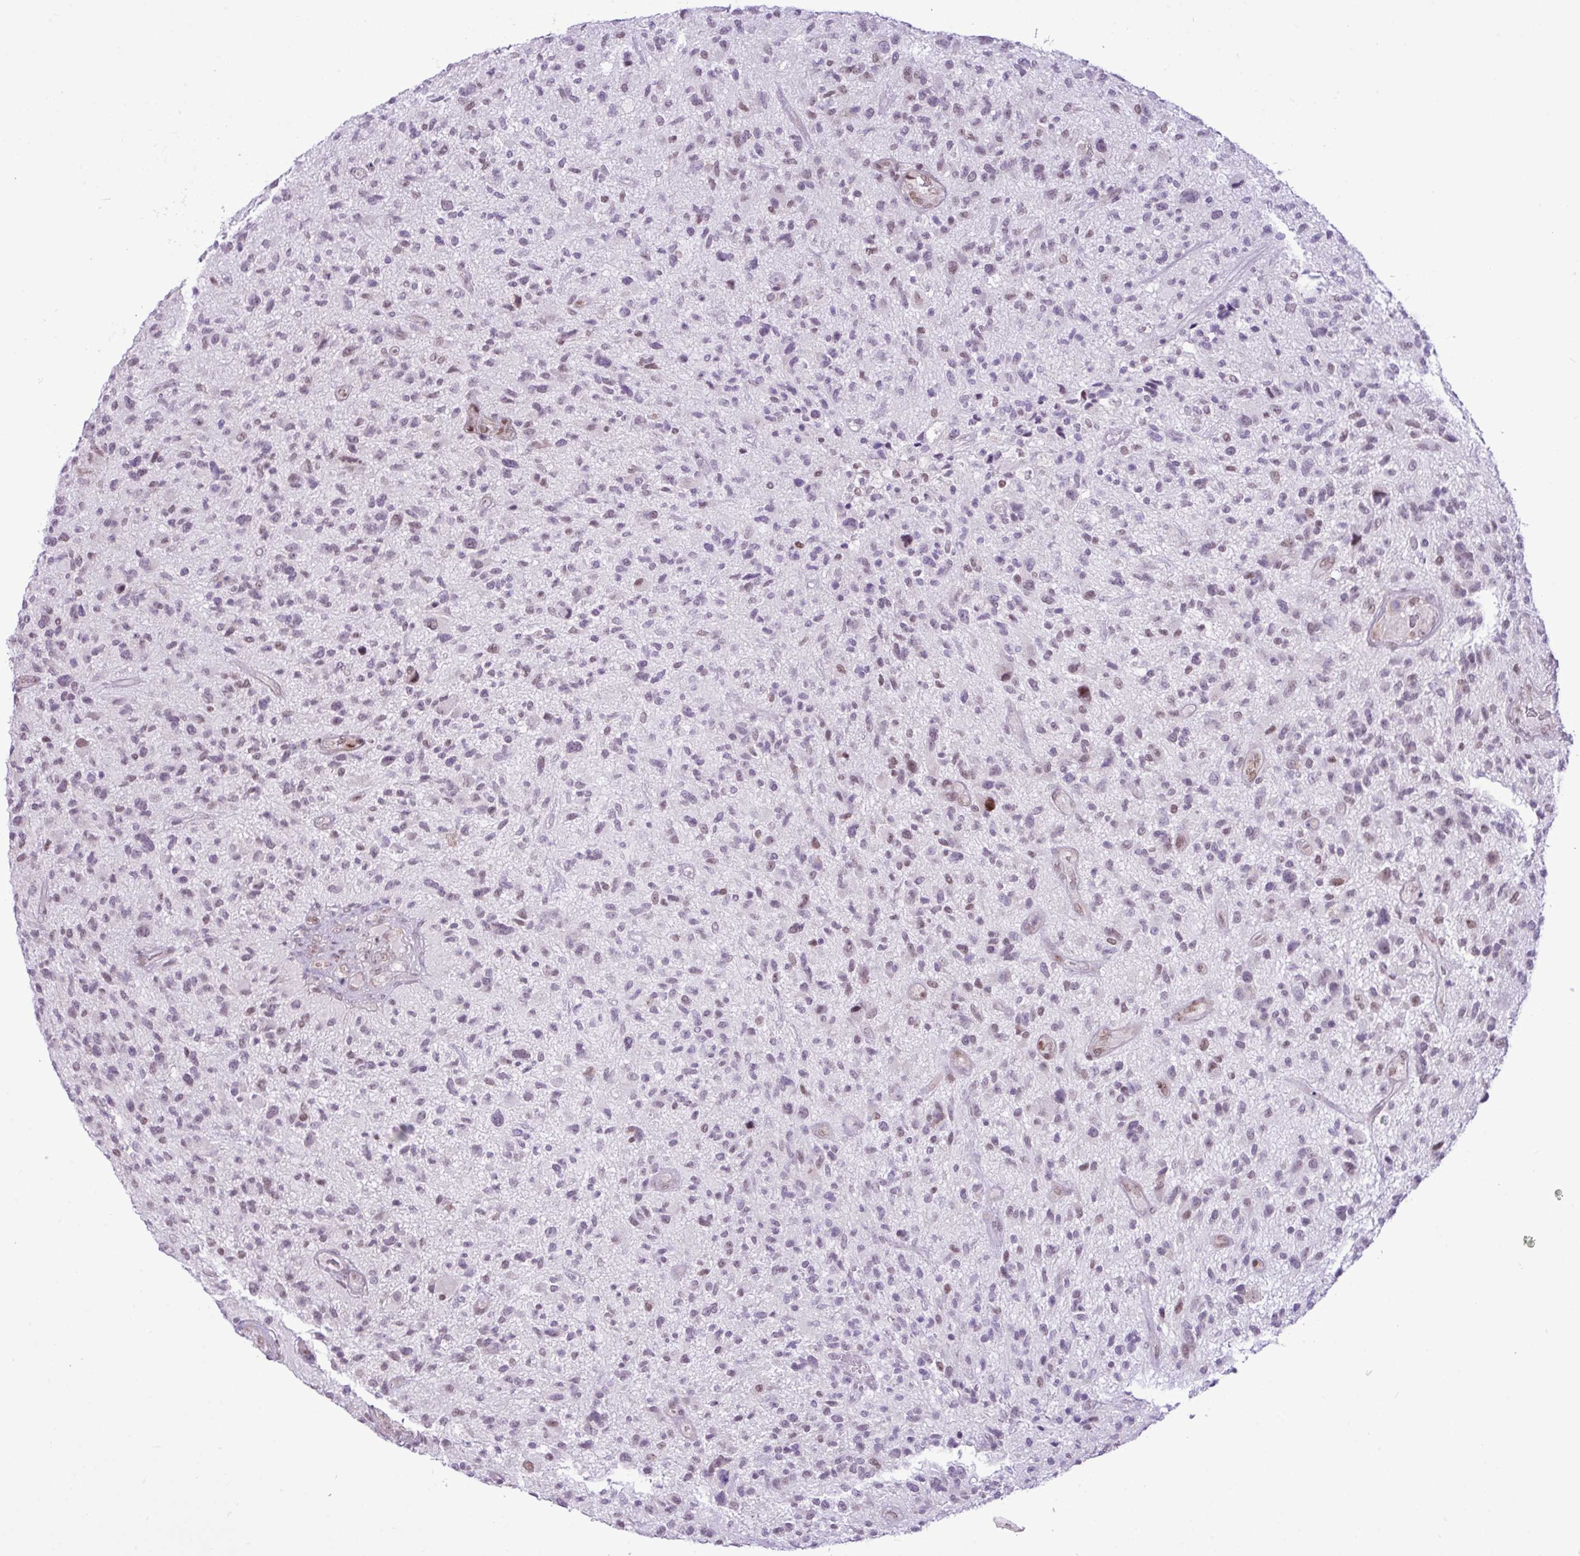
{"staining": {"intensity": "negative", "quantity": "none", "location": "none"}, "tissue": "glioma", "cell_type": "Tumor cells", "image_type": "cancer", "snomed": [{"axis": "morphology", "description": "Glioma, malignant, High grade"}, {"axis": "topography", "description": "Brain"}], "caption": "There is no significant expression in tumor cells of malignant high-grade glioma.", "gene": "ELOA2", "patient": {"sex": "male", "age": 47}}